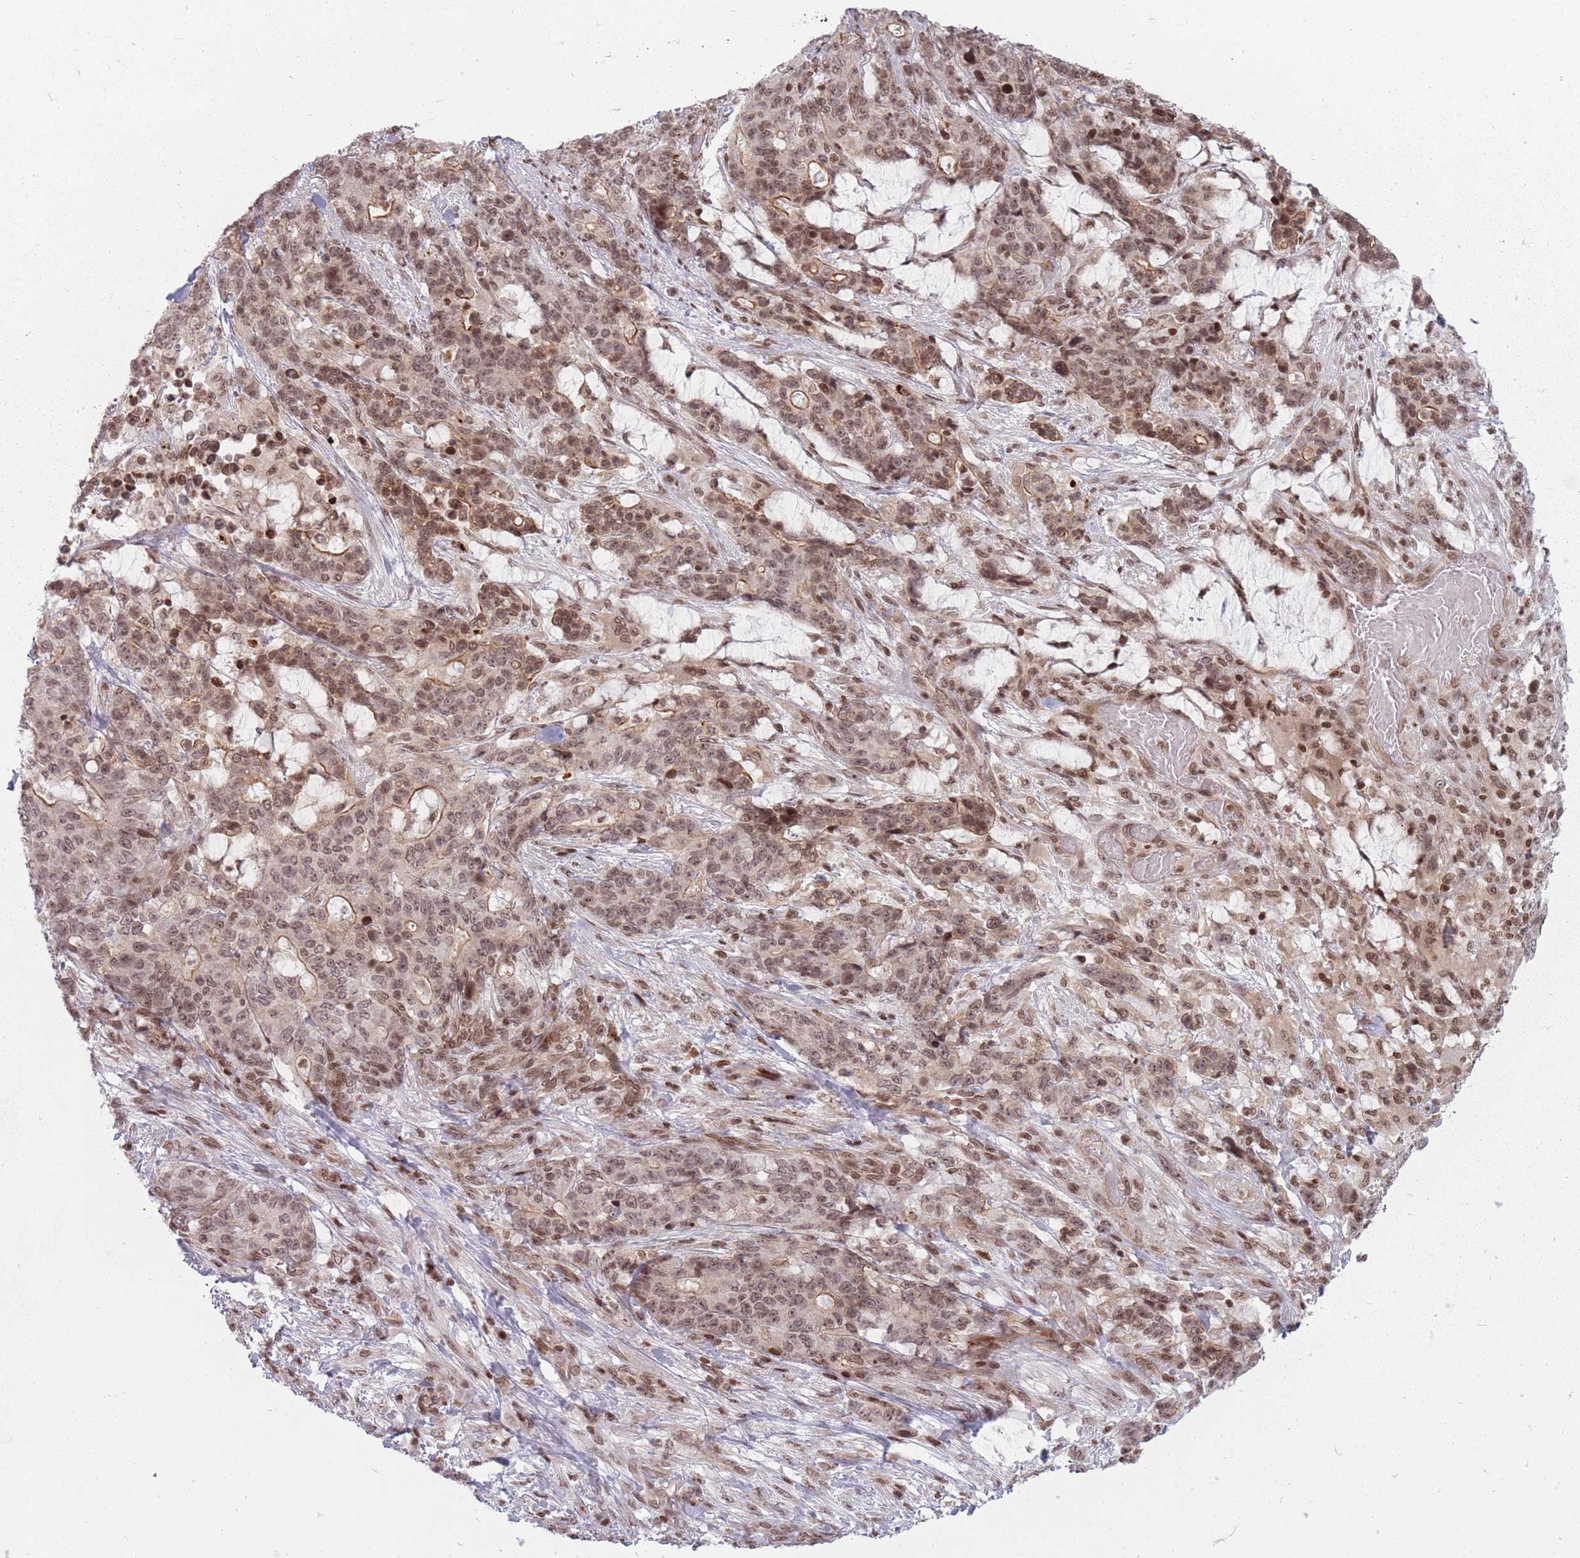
{"staining": {"intensity": "moderate", "quantity": "25%-75%", "location": "cytoplasmic/membranous,nuclear"}, "tissue": "stomach cancer", "cell_type": "Tumor cells", "image_type": "cancer", "snomed": [{"axis": "morphology", "description": "Normal tissue, NOS"}, {"axis": "morphology", "description": "Adenocarcinoma, NOS"}, {"axis": "topography", "description": "Stomach"}], "caption": "Immunohistochemistry (DAB) staining of human stomach cancer (adenocarcinoma) exhibits moderate cytoplasmic/membranous and nuclear protein staining in about 25%-75% of tumor cells.", "gene": "TMC6", "patient": {"sex": "female", "age": 64}}